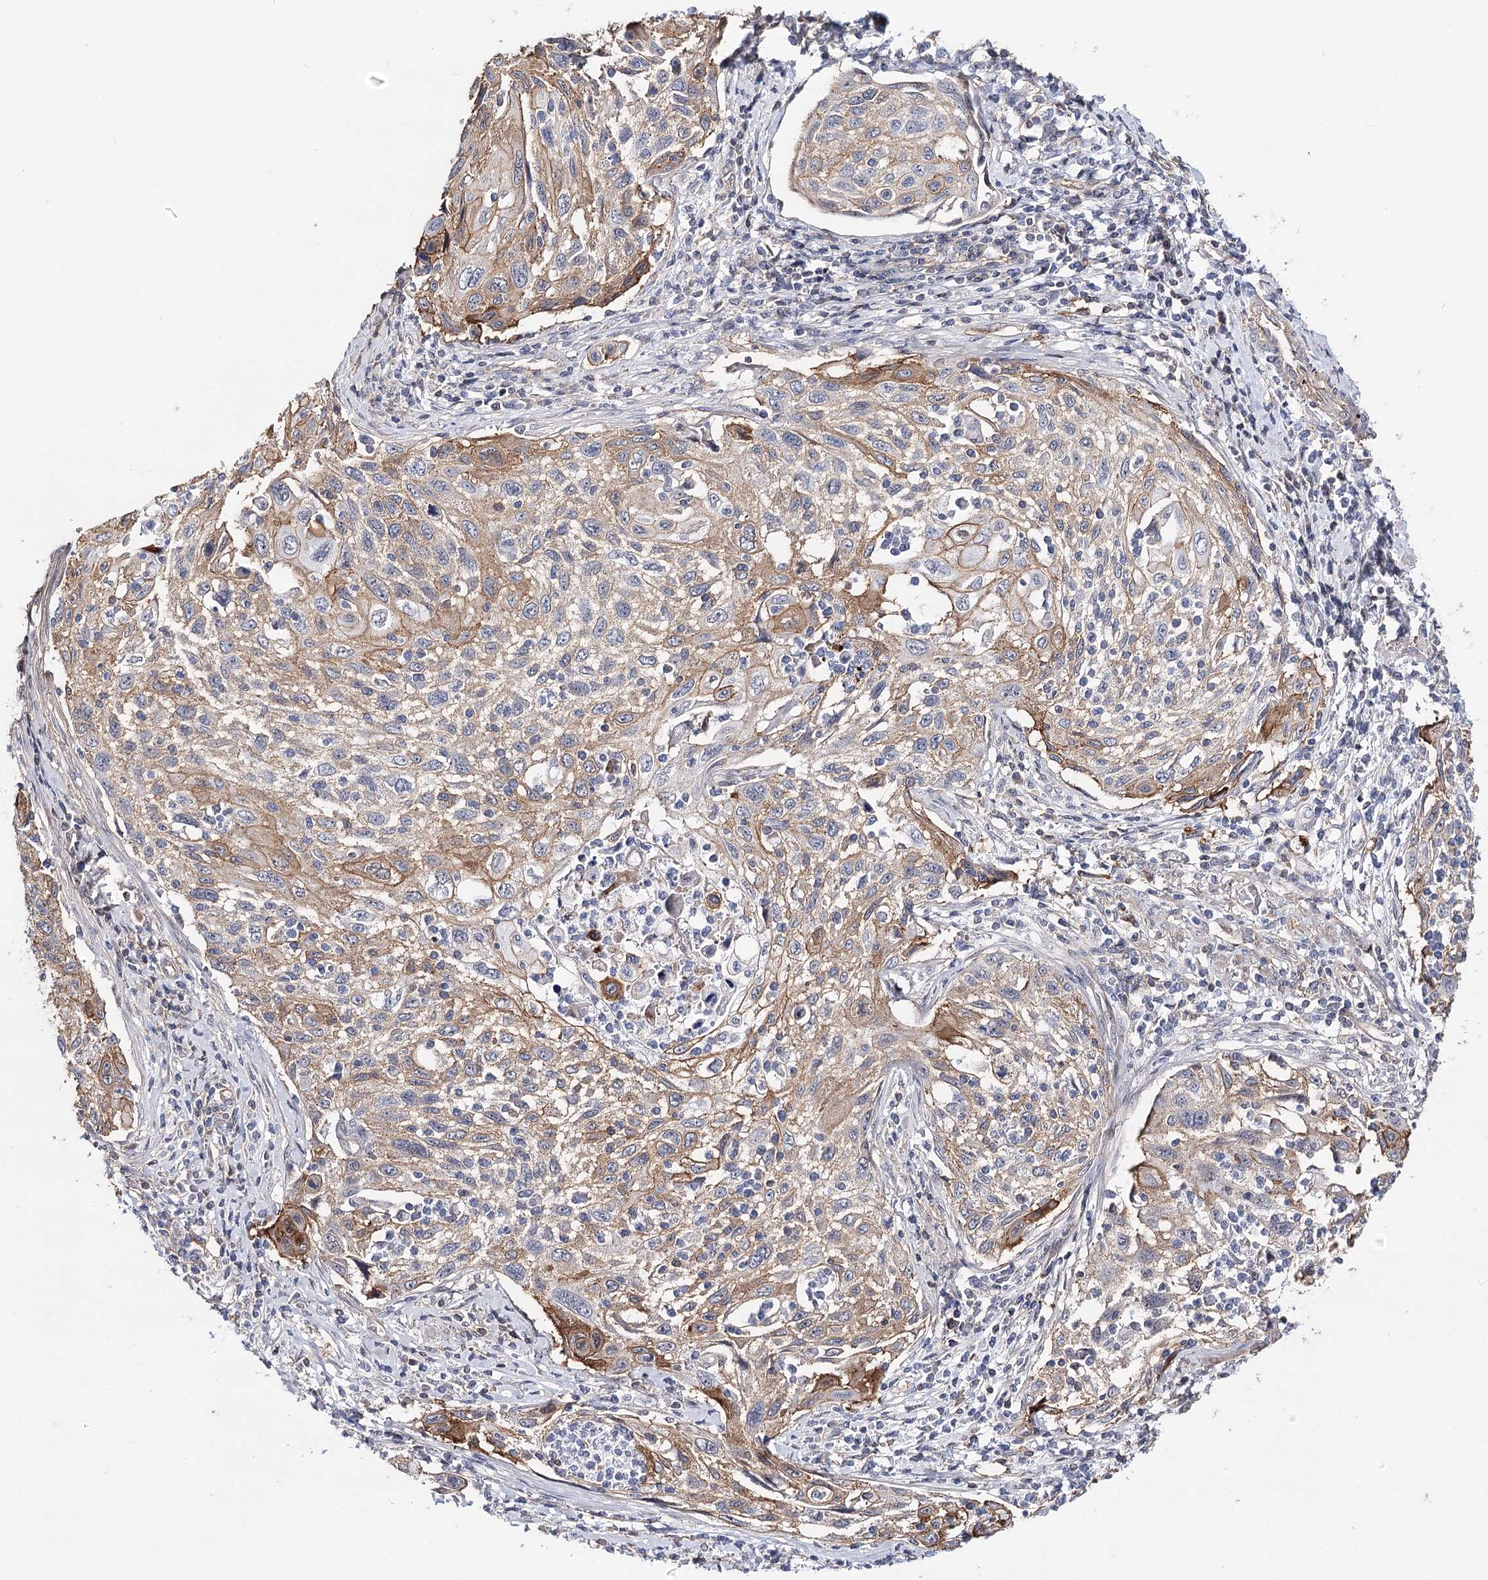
{"staining": {"intensity": "moderate", "quantity": "25%-75%", "location": "cytoplasmic/membranous"}, "tissue": "cervical cancer", "cell_type": "Tumor cells", "image_type": "cancer", "snomed": [{"axis": "morphology", "description": "Squamous cell carcinoma, NOS"}, {"axis": "topography", "description": "Cervix"}], "caption": "Squamous cell carcinoma (cervical) tissue demonstrates moderate cytoplasmic/membranous expression in about 25%-75% of tumor cells, visualized by immunohistochemistry. Ihc stains the protein in brown and the nuclei are stained blue.", "gene": "TMEM218", "patient": {"sex": "female", "age": 70}}